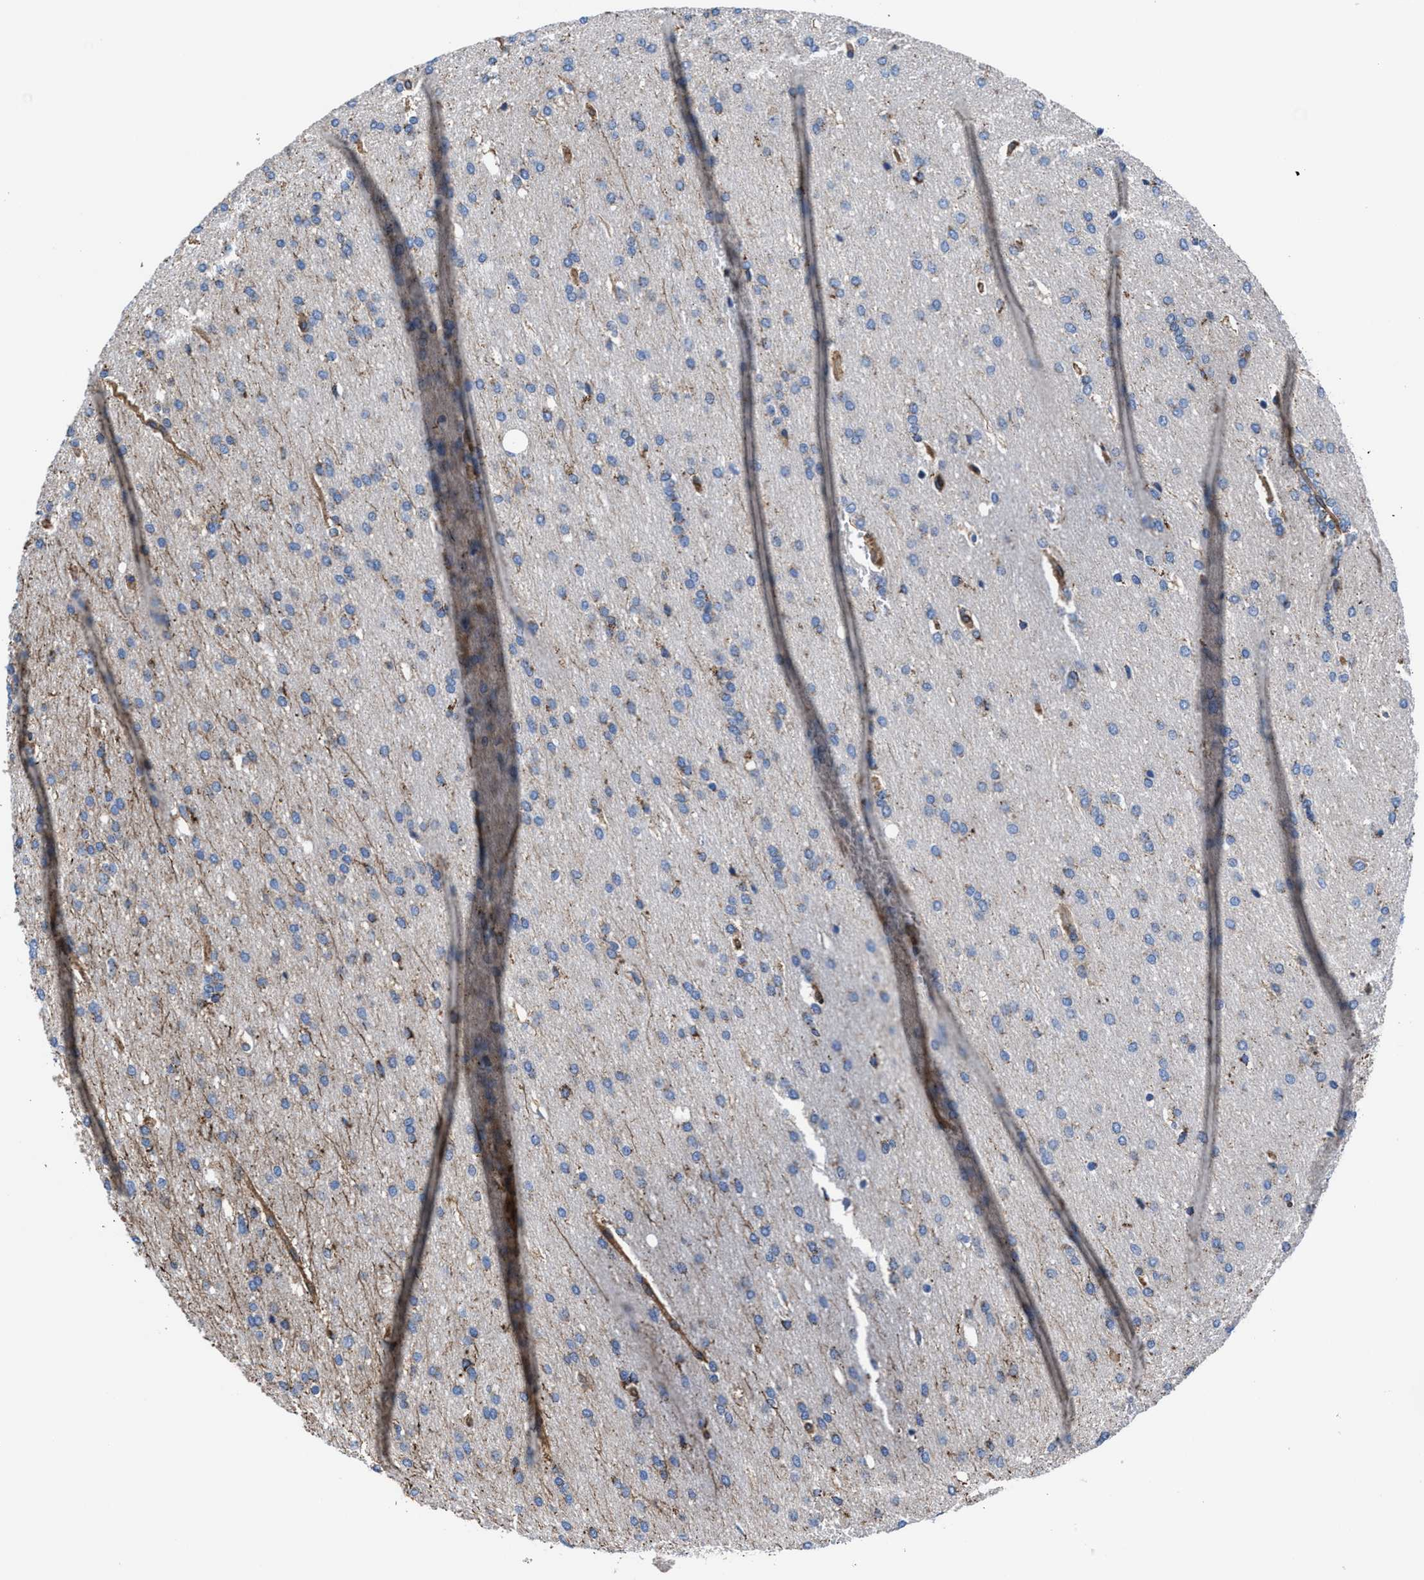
{"staining": {"intensity": "weak", "quantity": "<25%", "location": "cytoplasmic/membranous"}, "tissue": "glioma", "cell_type": "Tumor cells", "image_type": "cancer", "snomed": [{"axis": "morphology", "description": "Glioma, malignant, Low grade"}, {"axis": "topography", "description": "Brain"}], "caption": "Malignant glioma (low-grade) stained for a protein using immunohistochemistry (IHC) demonstrates no positivity tumor cells.", "gene": "PRR15L", "patient": {"sex": "female", "age": 37}}